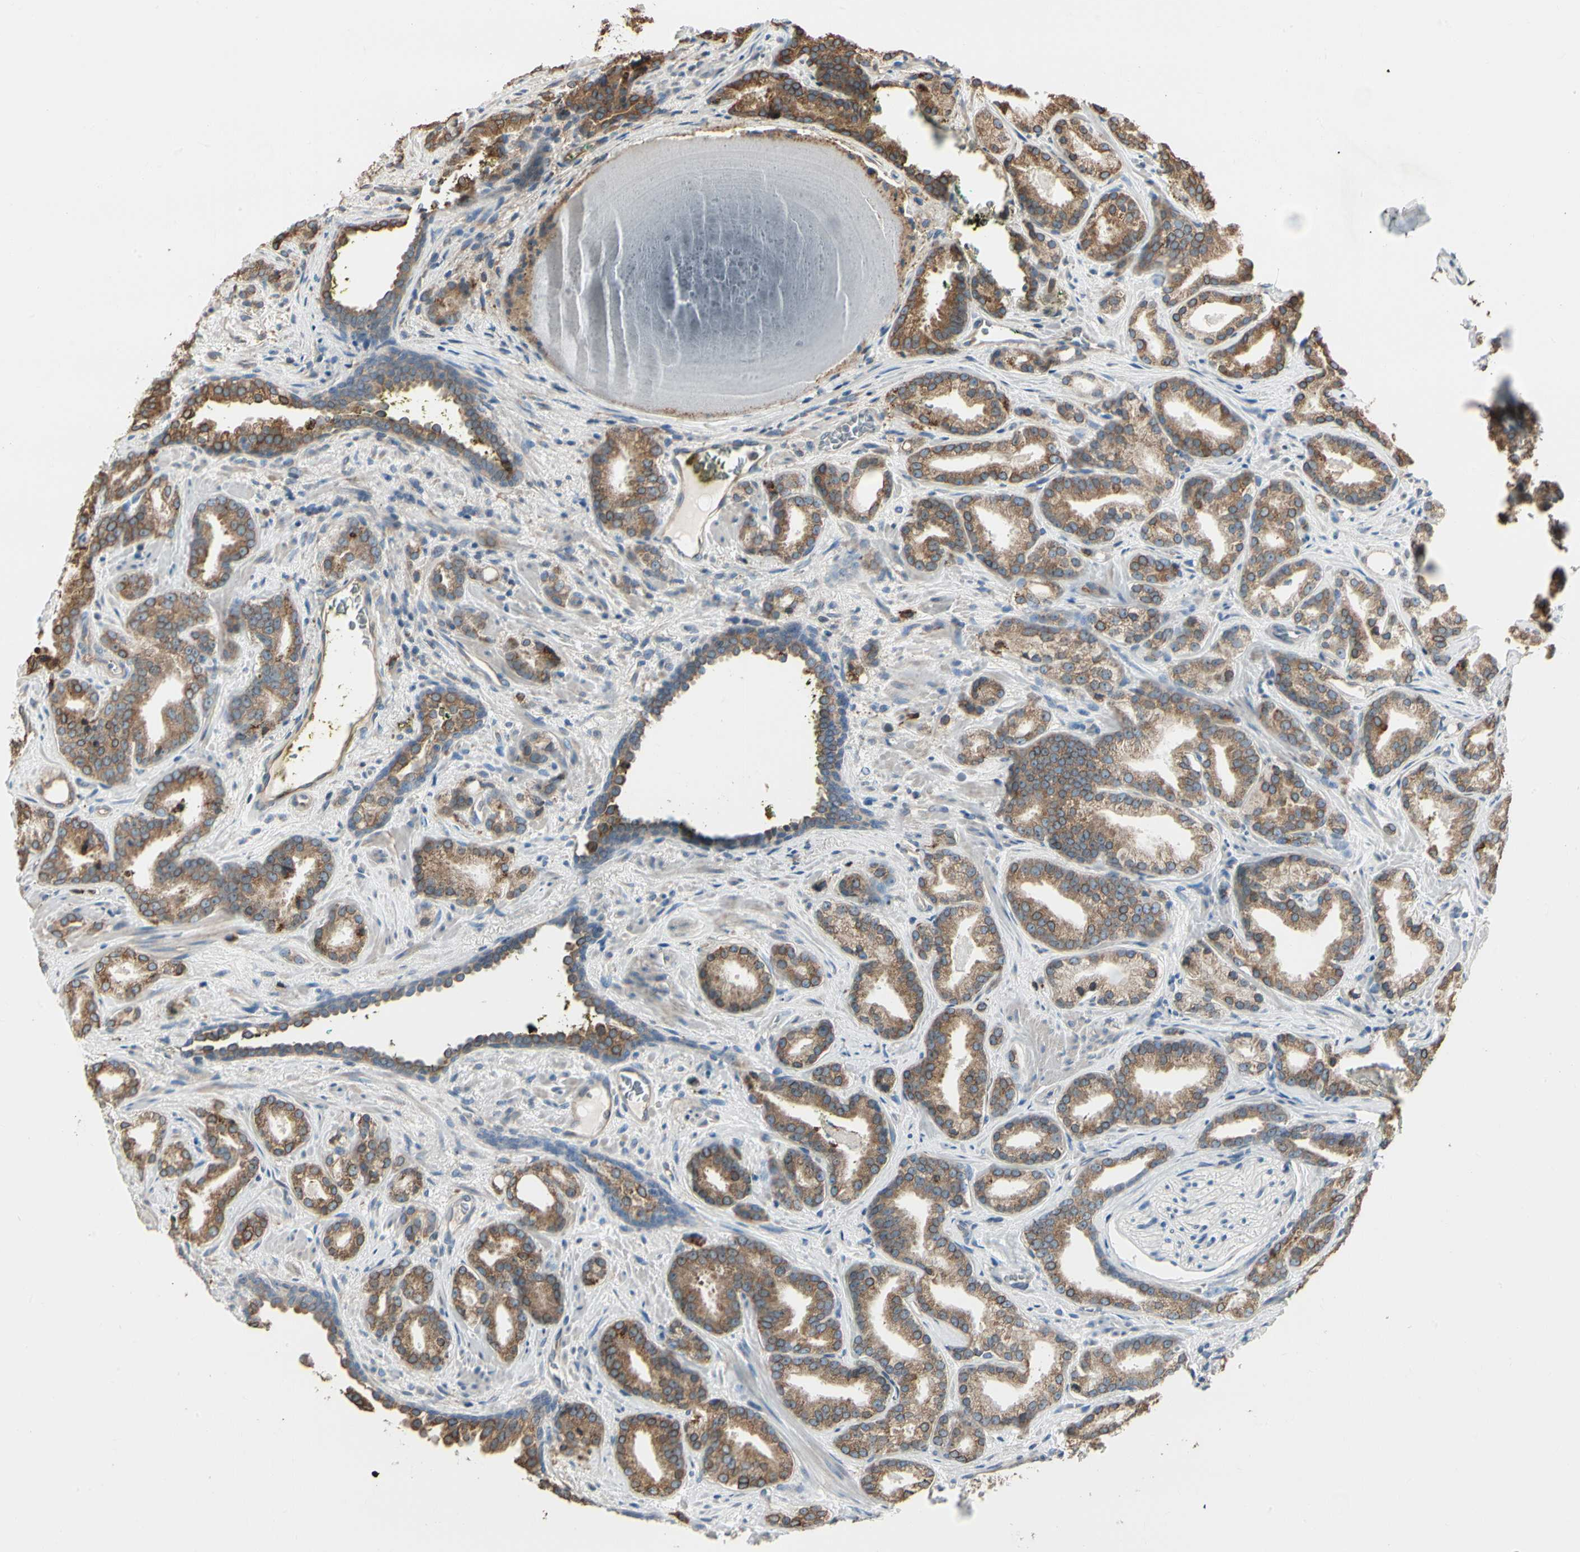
{"staining": {"intensity": "moderate", "quantity": ">75%", "location": "cytoplasmic/membranous"}, "tissue": "prostate cancer", "cell_type": "Tumor cells", "image_type": "cancer", "snomed": [{"axis": "morphology", "description": "Adenocarcinoma, Low grade"}, {"axis": "topography", "description": "Prostate"}], "caption": "Moderate cytoplasmic/membranous protein staining is seen in approximately >75% of tumor cells in prostate cancer (low-grade adenocarcinoma). Ihc stains the protein of interest in brown and the nuclei are stained blue.", "gene": "NUCB2", "patient": {"sex": "male", "age": 63}}